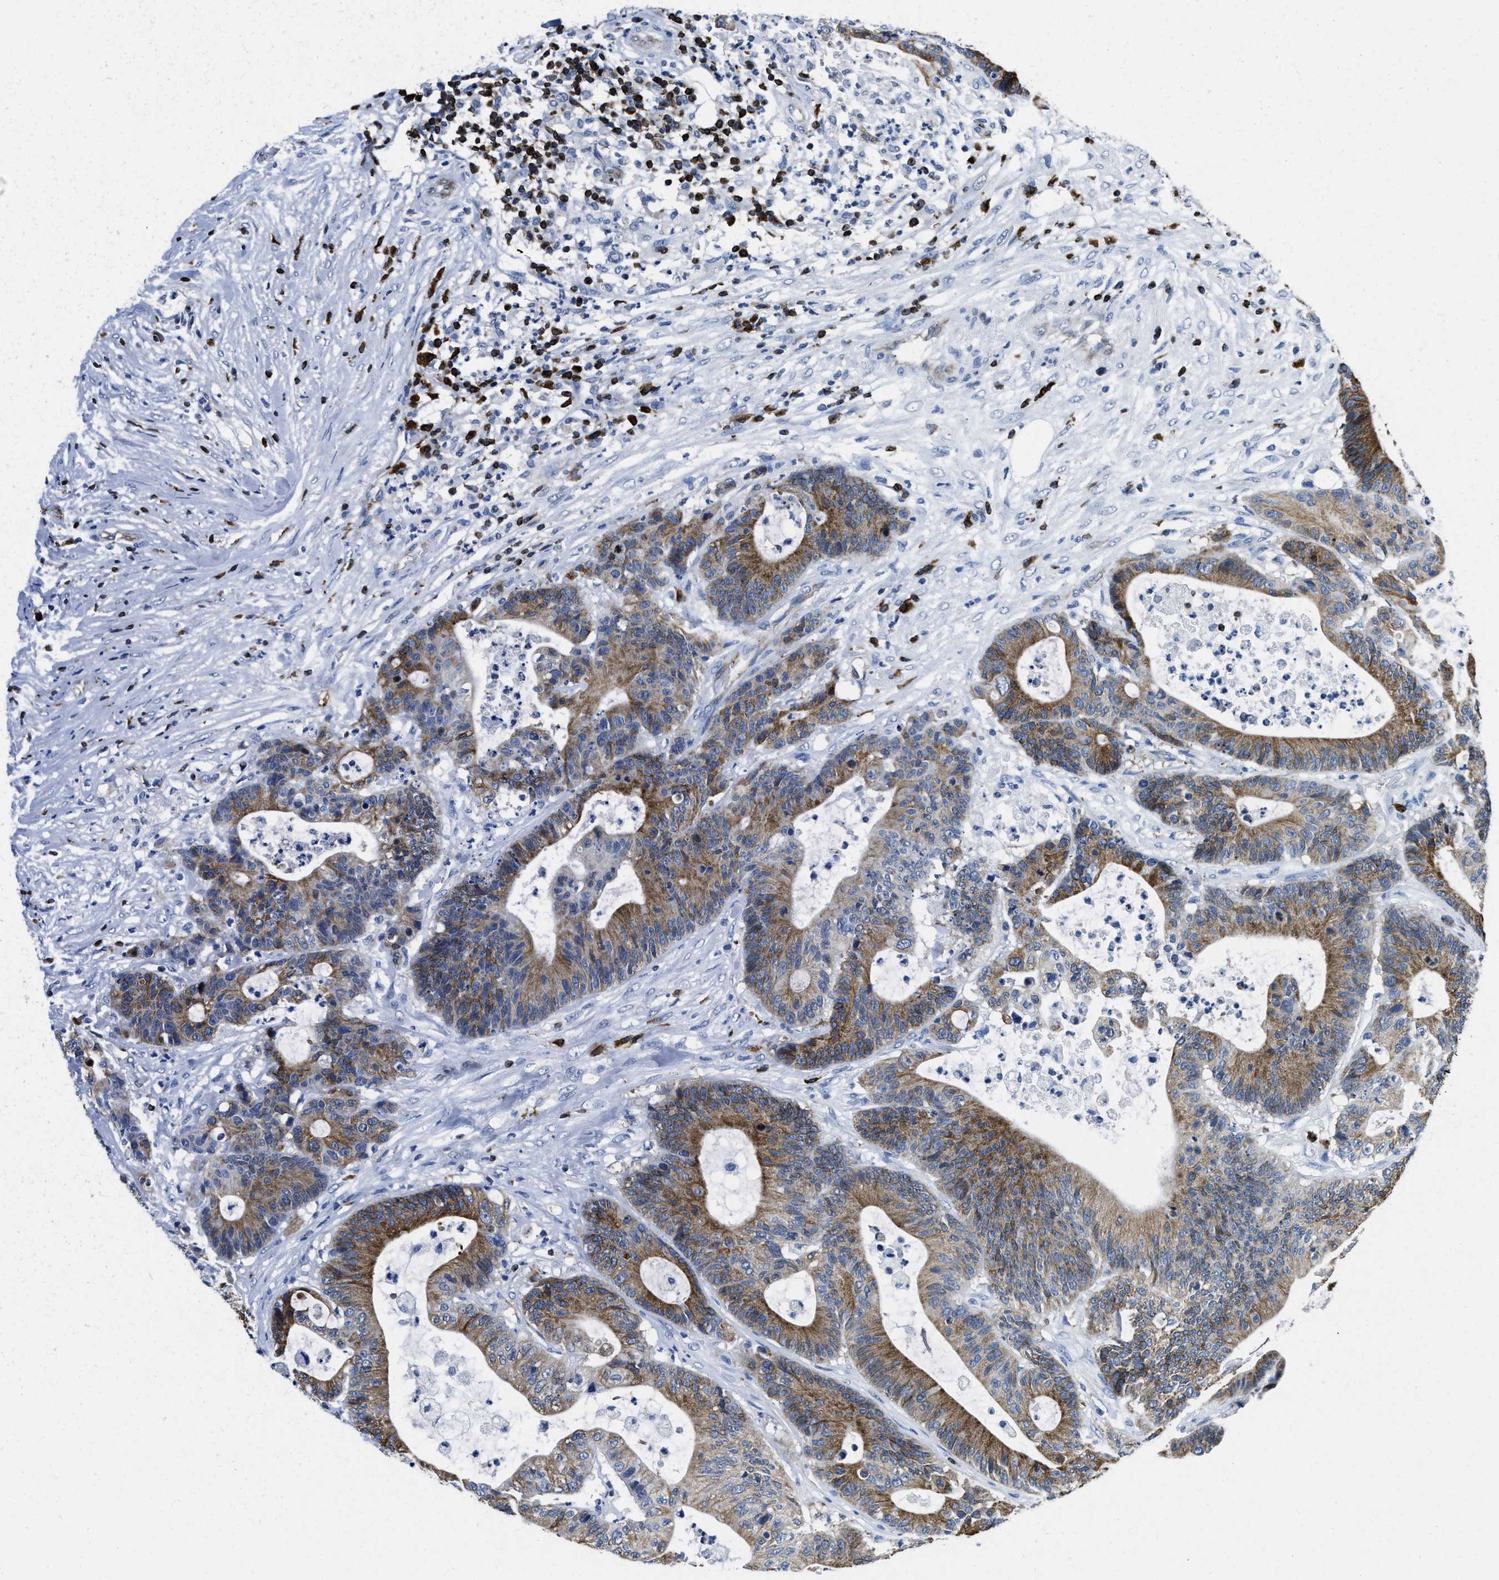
{"staining": {"intensity": "strong", "quantity": "25%-75%", "location": "cytoplasmic/membranous"}, "tissue": "colorectal cancer", "cell_type": "Tumor cells", "image_type": "cancer", "snomed": [{"axis": "morphology", "description": "Adenocarcinoma, NOS"}, {"axis": "topography", "description": "Colon"}], "caption": "A high amount of strong cytoplasmic/membranous expression is seen in about 25%-75% of tumor cells in colorectal adenocarcinoma tissue.", "gene": "ITGA3", "patient": {"sex": "female", "age": 84}}